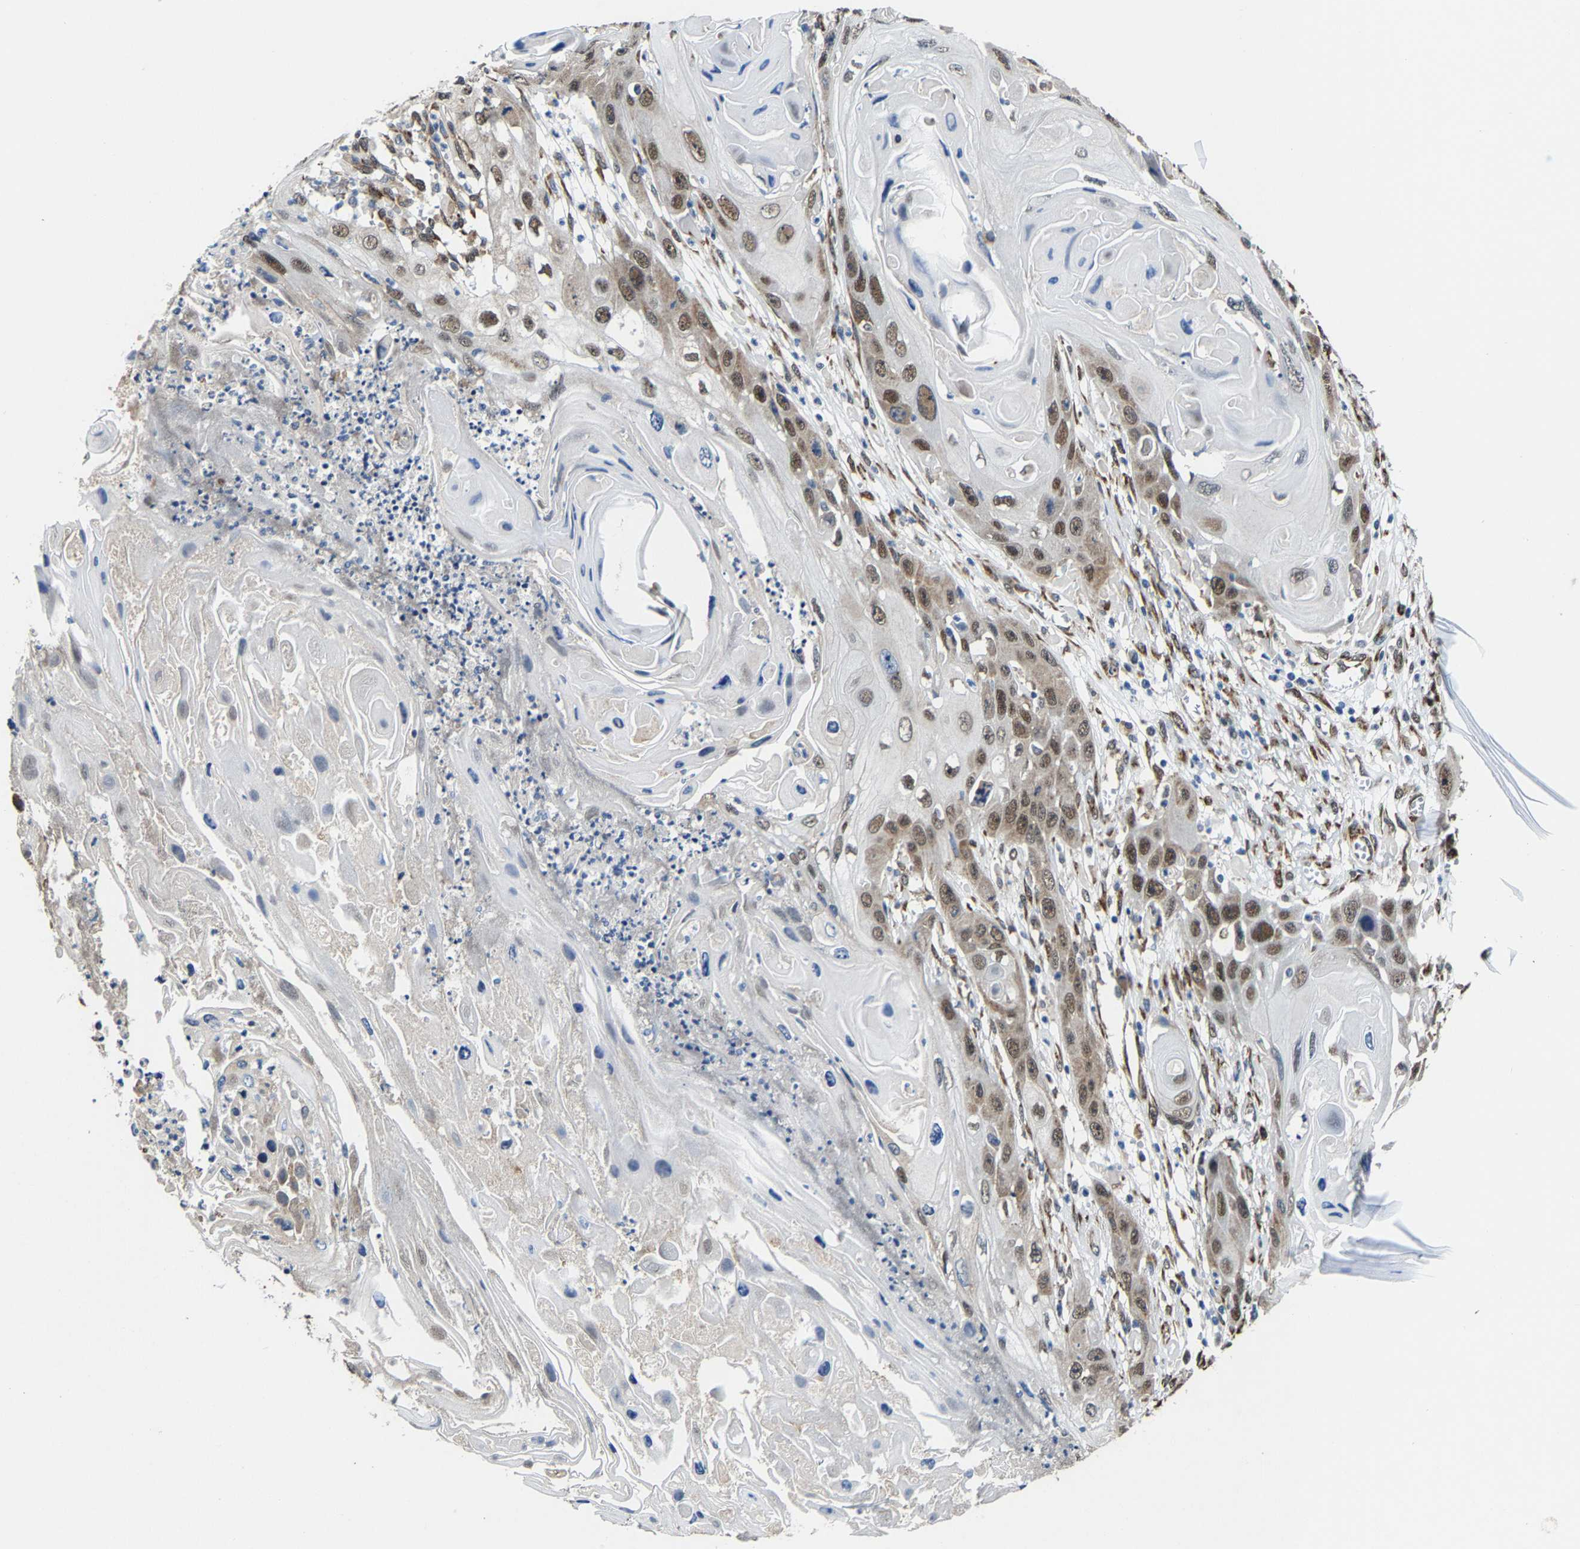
{"staining": {"intensity": "strong", "quantity": "25%-75%", "location": "cytoplasmic/membranous,nuclear"}, "tissue": "skin cancer", "cell_type": "Tumor cells", "image_type": "cancer", "snomed": [{"axis": "morphology", "description": "Squamous cell carcinoma, NOS"}, {"axis": "topography", "description": "Skin"}], "caption": "Squamous cell carcinoma (skin) stained for a protein (brown) exhibits strong cytoplasmic/membranous and nuclear positive expression in about 25%-75% of tumor cells.", "gene": "METTL1", "patient": {"sex": "male", "age": 55}}